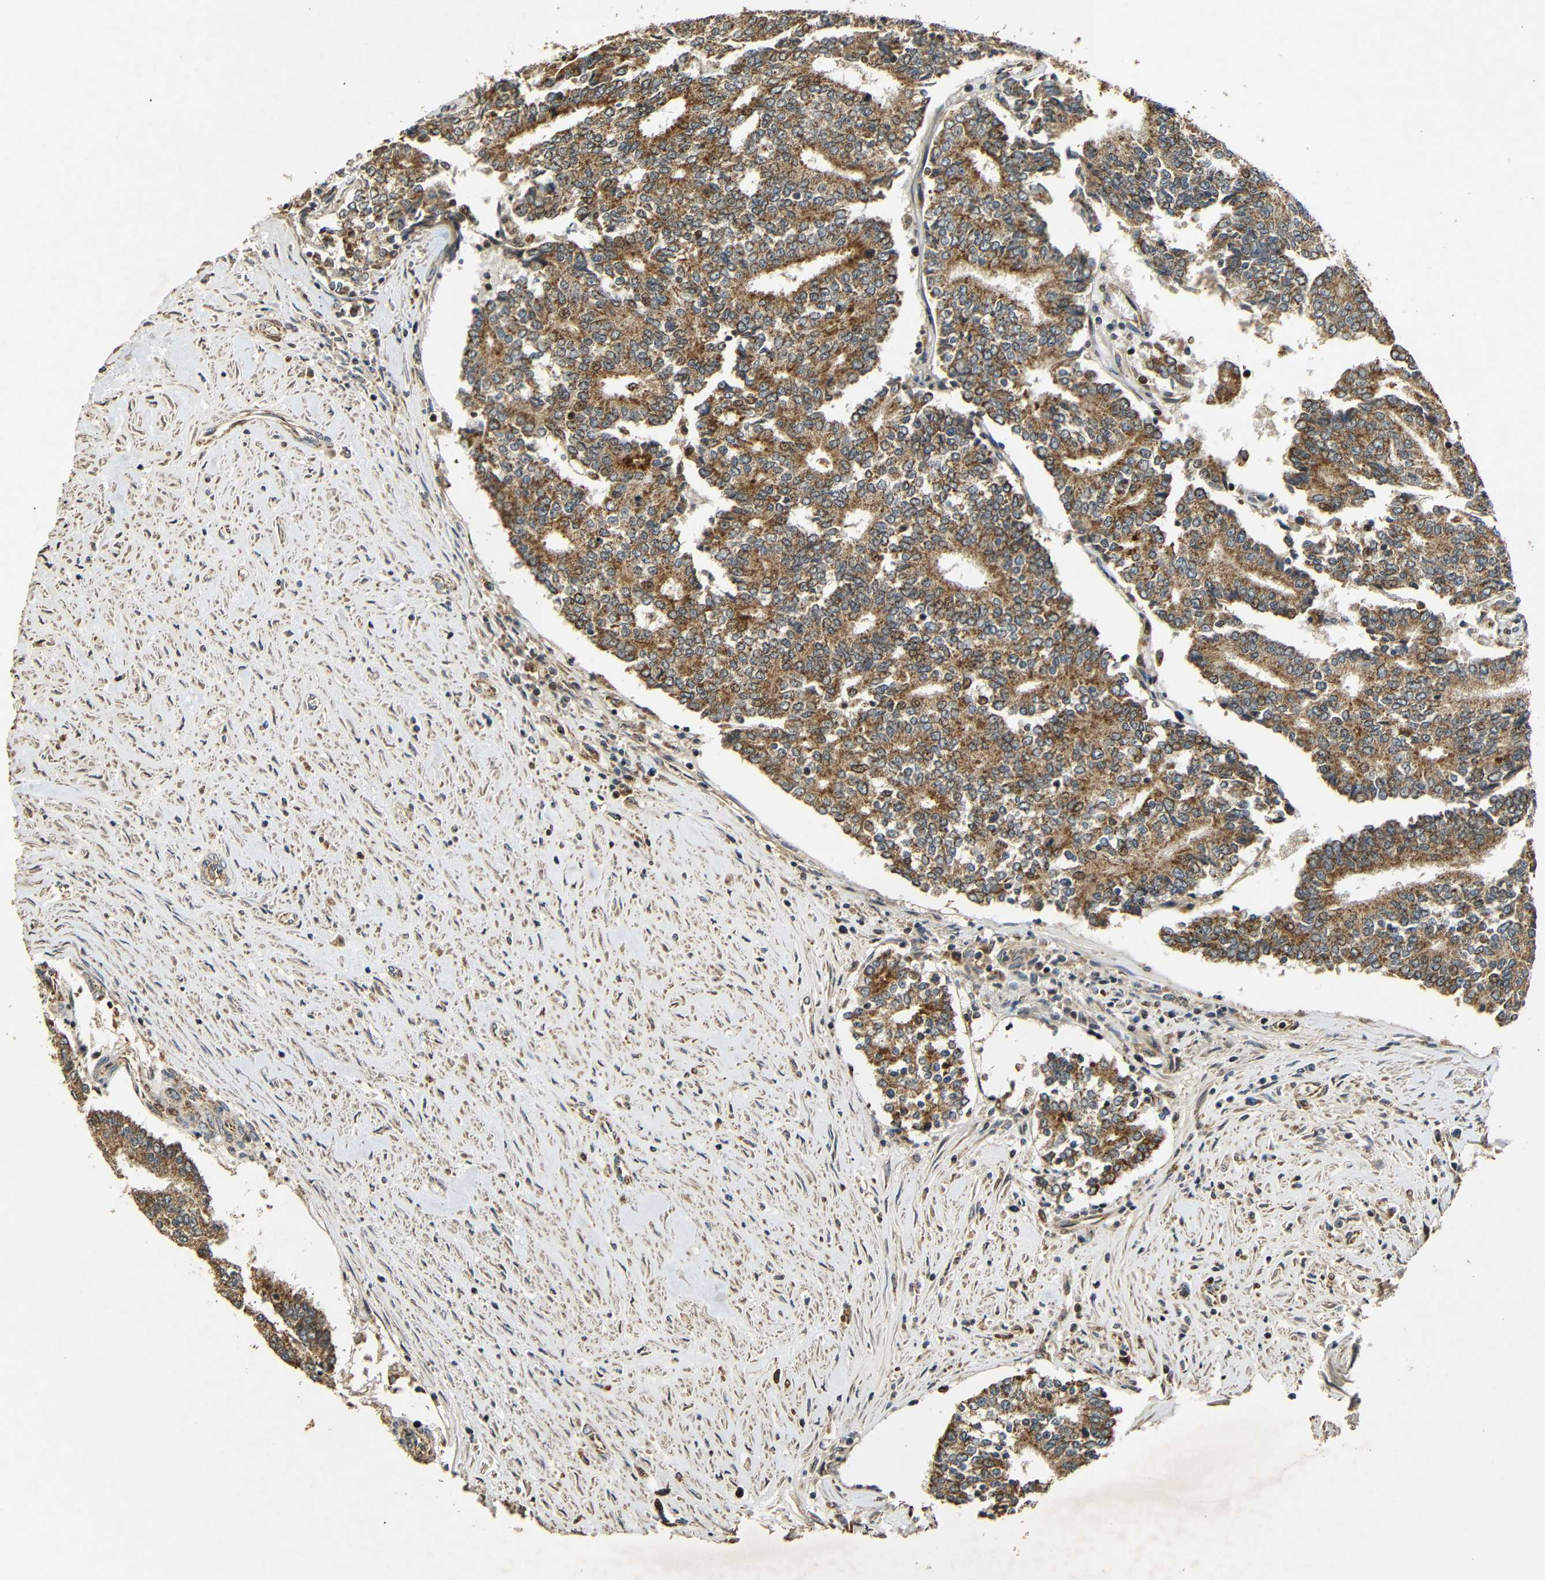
{"staining": {"intensity": "strong", "quantity": ">75%", "location": "cytoplasmic/membranous"}, "tissue": "prostate cancer", "cell_type": "Tumor cells", "image_type": "cancer", "snomed": [{"axis": "morphology", "description": "Normal tissue, NOS"}, {"axis": "morphology", "description": "Adenocarcinoma, High grade"}, {"axis": "topography", "description": "Prostate"}, {"axis": "topography", "description": "Seminal veicle"}], "caption": "Tumor cells demonstrate high levels of strong cytoplasmic/membranous expression in approximately >75% of cells in human prostate cancer (high-grade adenocarcinoma). The protein is shown in brown color, while the nuclei are stained blue.", "gene": "KAZALD1", "patient": {"sex": "male", "age": 55}}